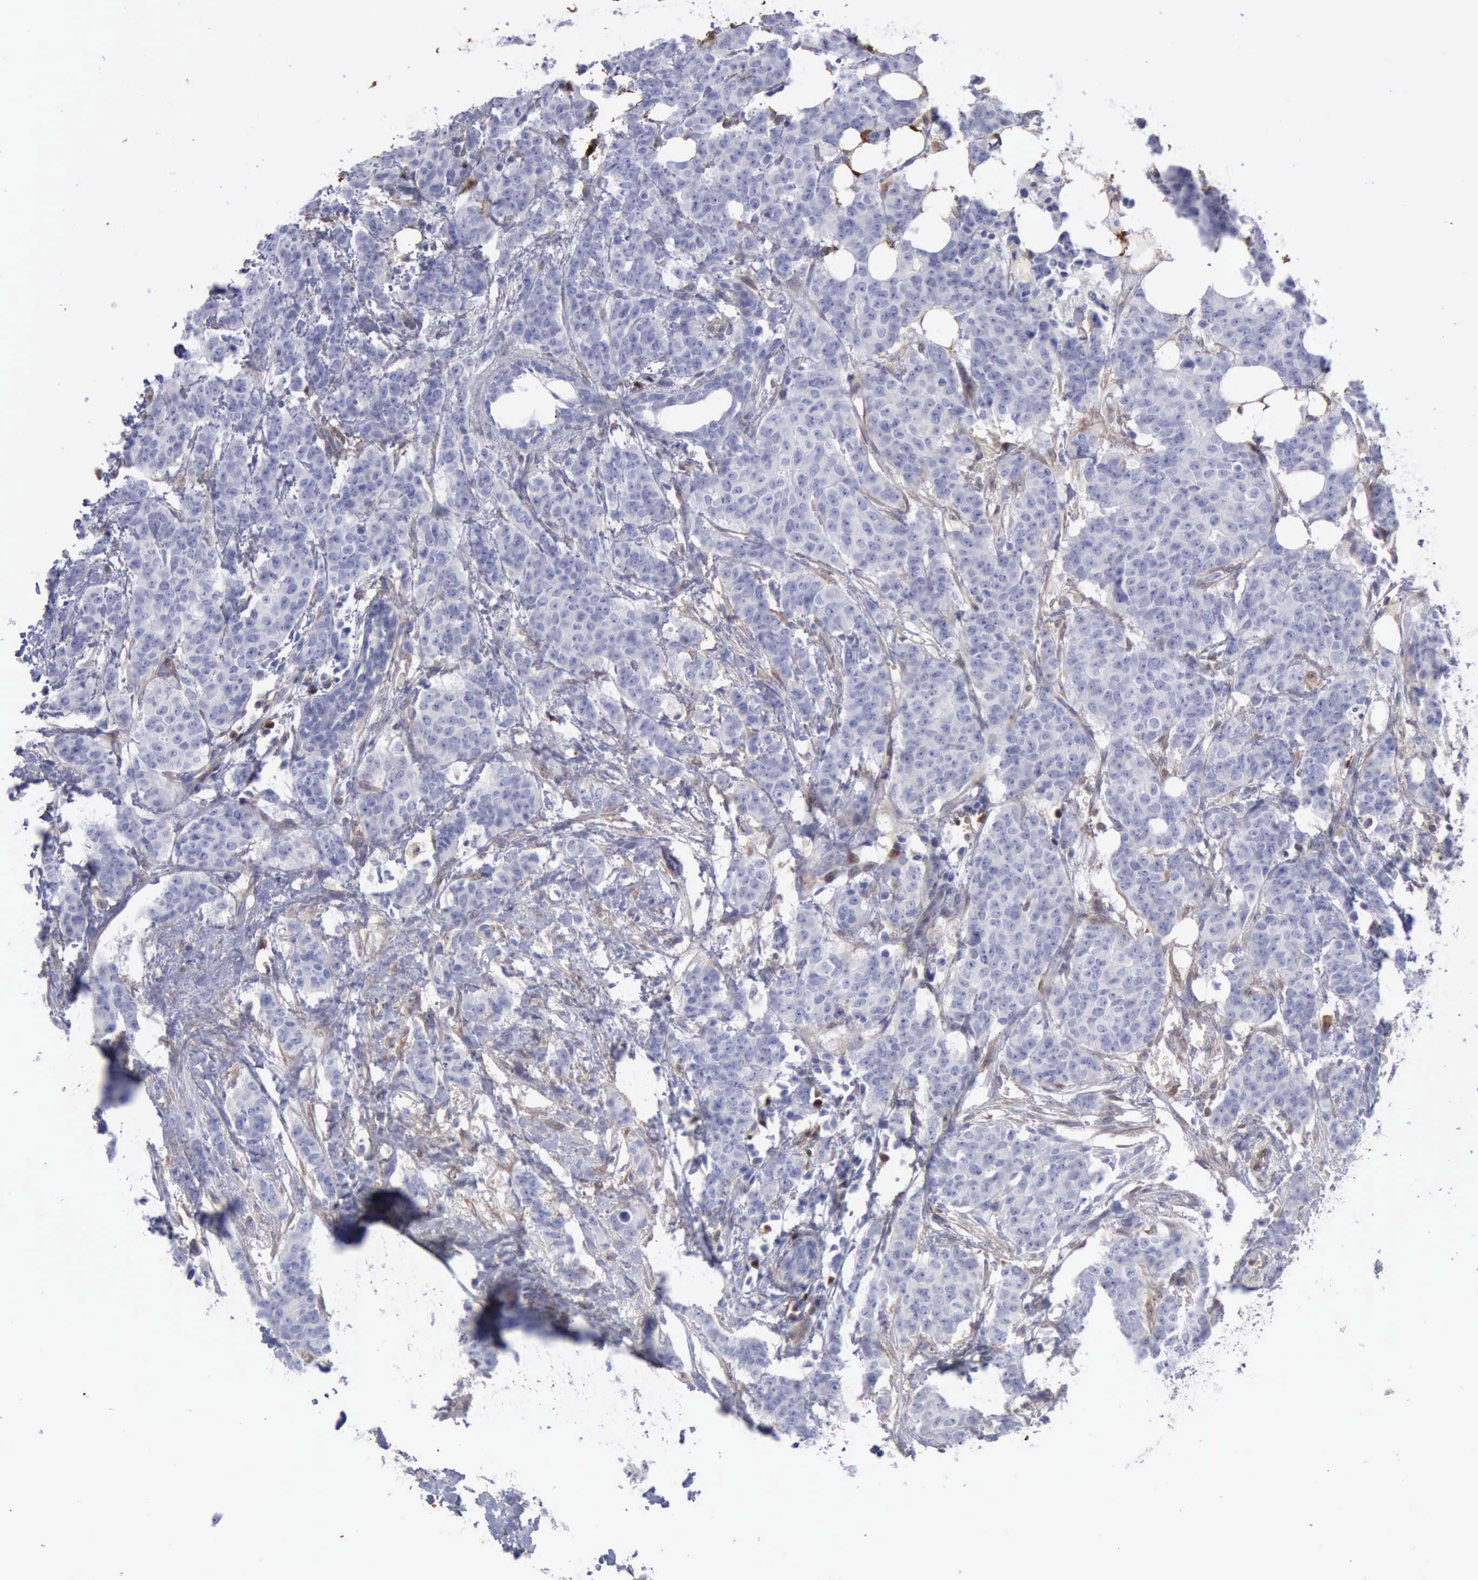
{"staining": {"intensity": "negative", "quantity": "none", "location": "none"}, "tissue": "breast cancer", "cell_type": "Tumor cells", "image_type": "cancer", "snomed": [{"axis": "morphology", "description": "Duct carcinoma"}, {"axis": "topography", "description": "Breast"}], "caption": "A histopathology image of breast cancer stained for a protein demonstrates no brown staining in tumor cells.", "gene": "FHL1", "patient": {"sex": "female", "age": 40}}